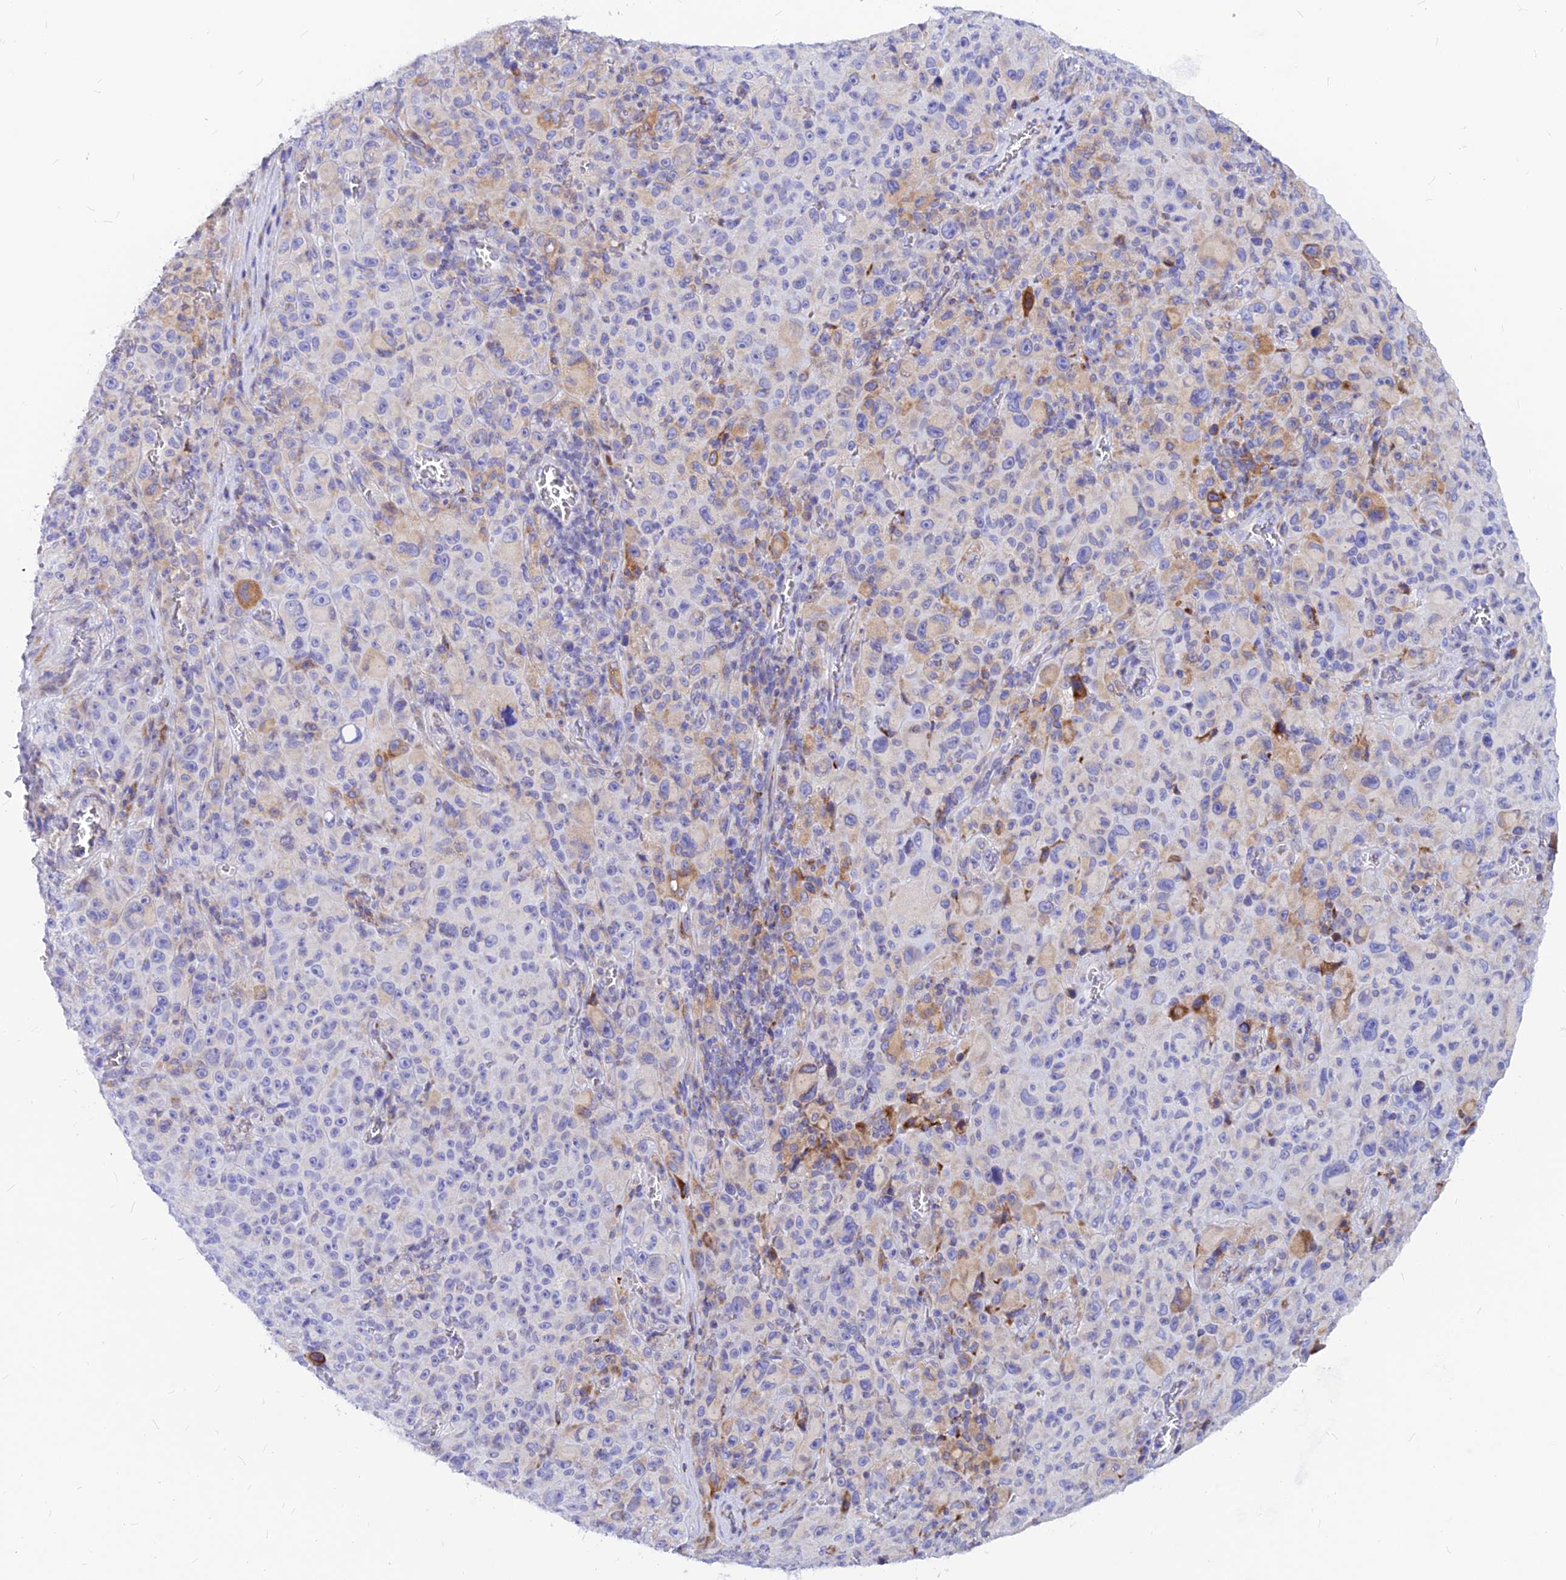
{"staining": {"intensity": "weak", "quantity": "<25%", "location": "cytoplasmic/membranous"}, "tissue": "melanoma", "cell_type": "Tumor cells", "image_type": "cancer", "snomed": [{"axis": "morphology", "description": "Malignant melanoma, NOS"}, {"axis": "topography", "description": "Skin"}], "caption": "Immunohistochemistry photomicrograph of neoplastic tissue: human melanoma stained with DAB exhibits no significant protein positivity in tumor cells.", "gene": "CNOT6", "patient": {"sex": "female", "age": 82}}